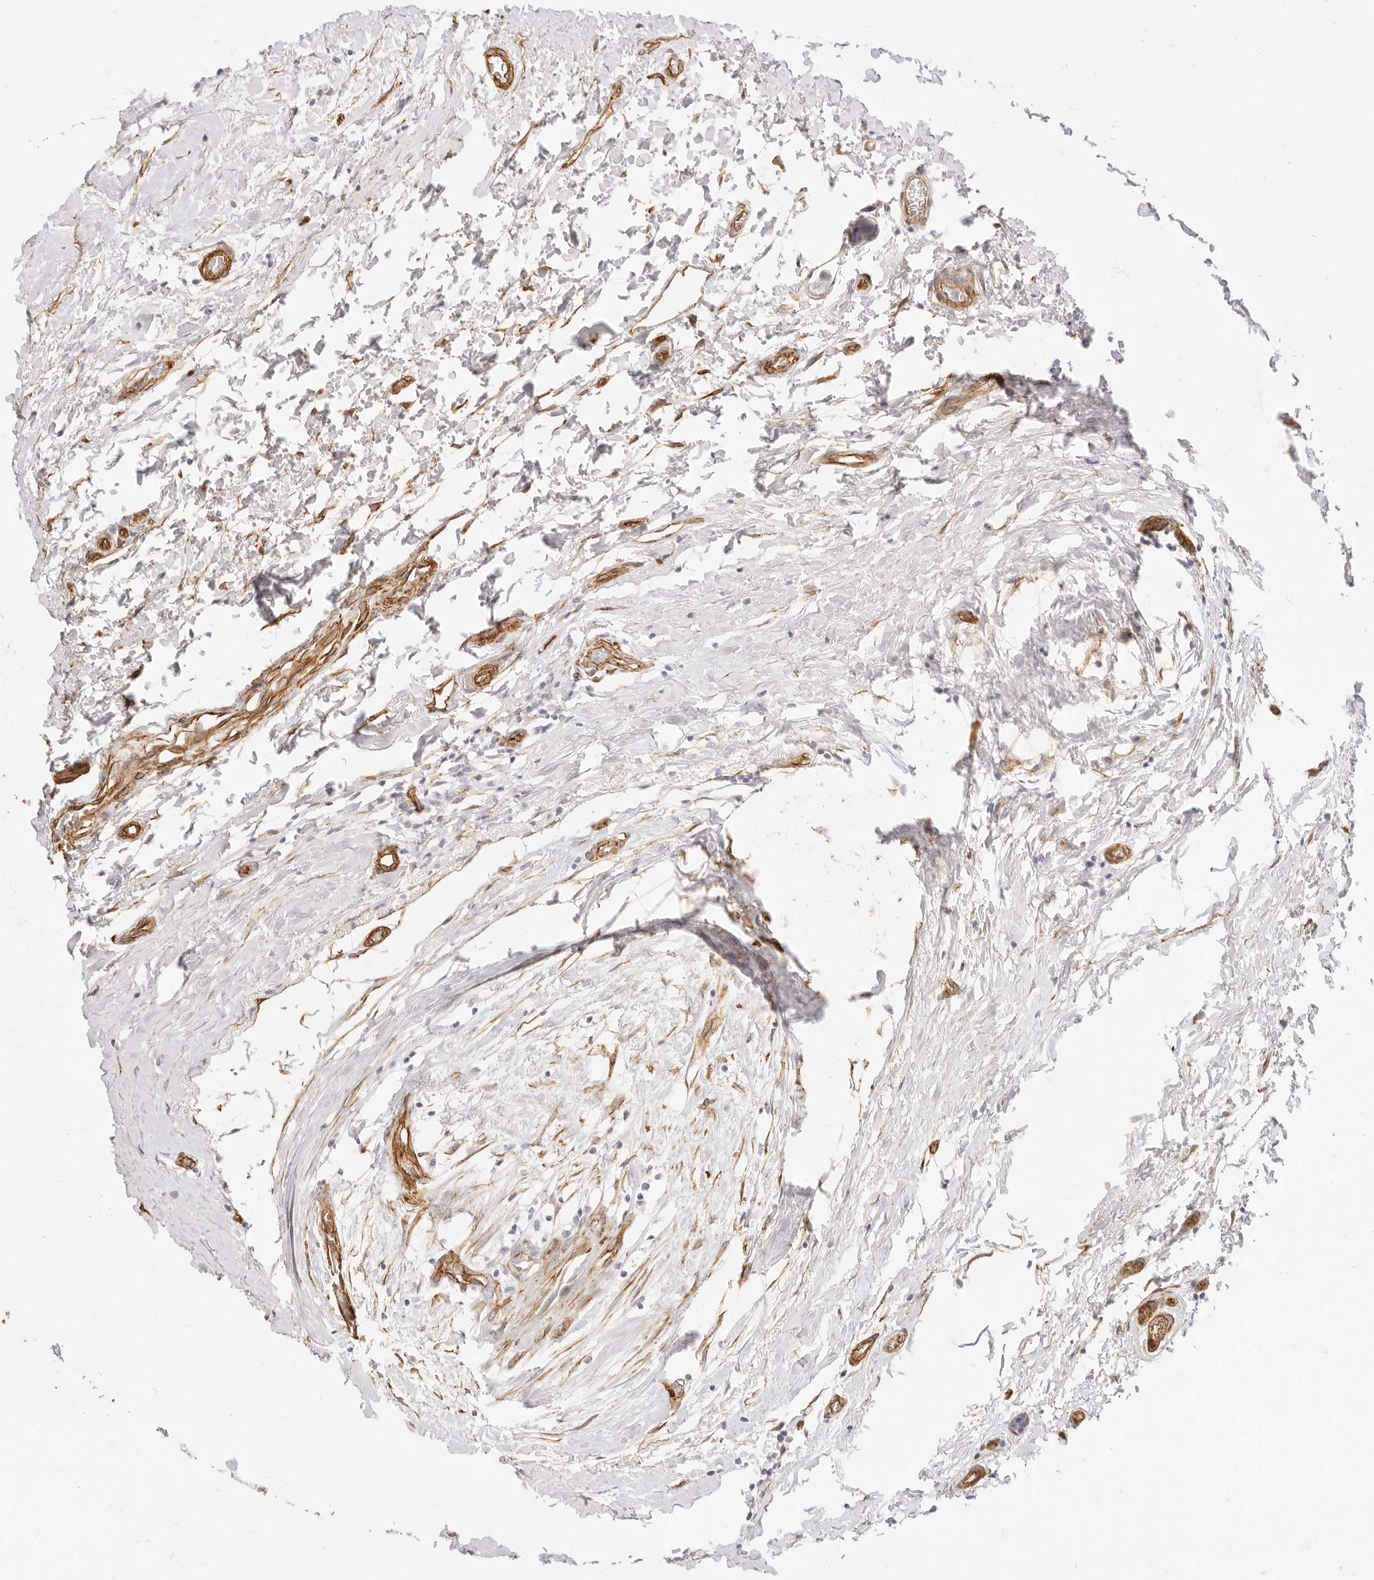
{"staining": {"intensity": "negative", "quantity": "none", "location": "none"}, "tissue": "breast cancer", "cell_type": "Tumor cells", "image_type": "cancer", "snomed": [{"axis": "morphology", "description": "Duct carcinoma"}, {"axis": "topography", "description": "Breast"}], "caption": "Image shows no protein staining in tumor cells of breast cancer tissue.", "gene": "NUS1", "patient": {"sex": "female", "age": 62}}